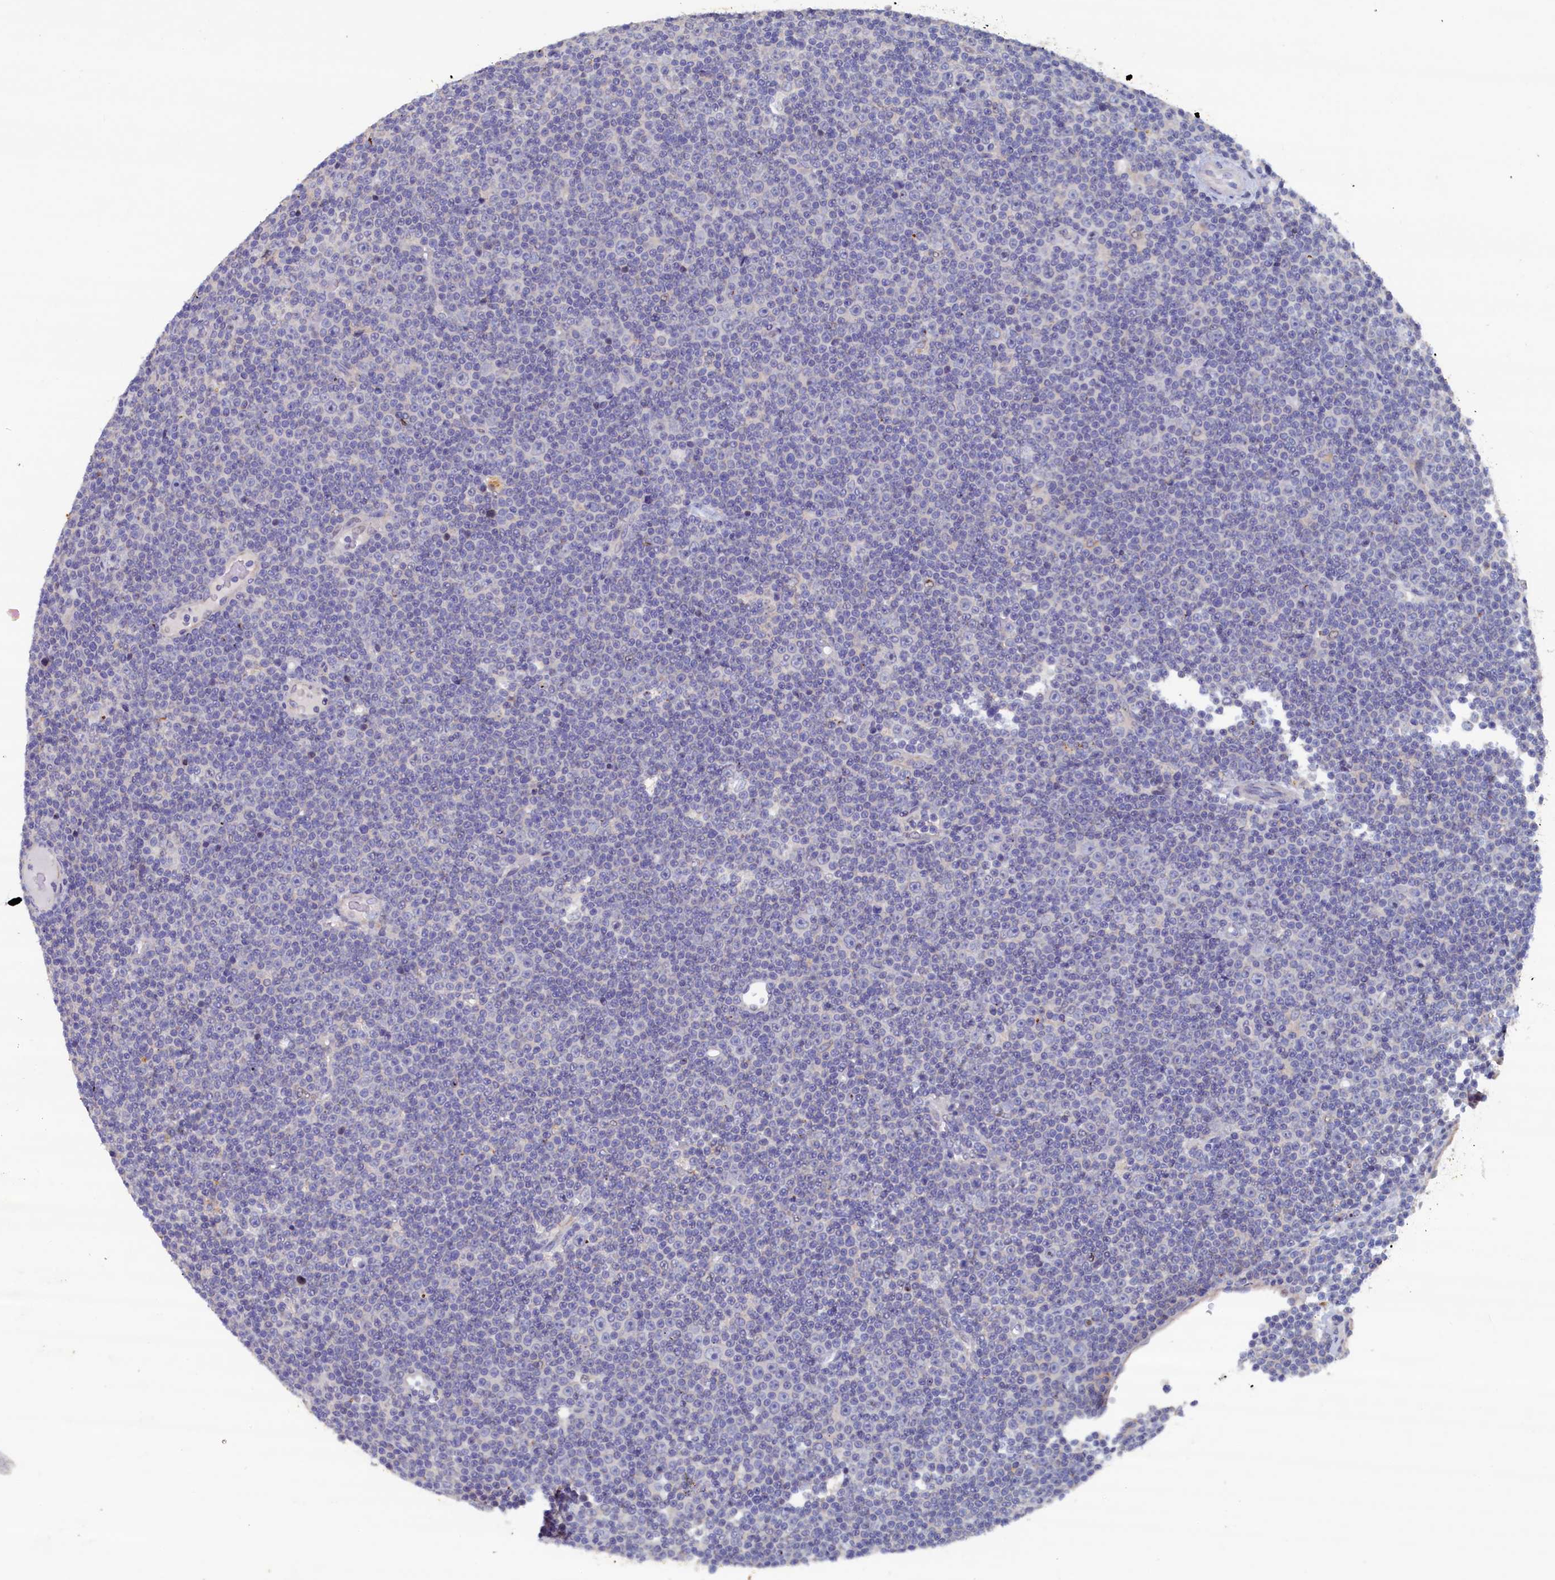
{"staining": {"intensity": "negative", "quantity": "none", "location": "none"}, "tissue": "lymphoma", "cell_type": "Tumor cells", "image_type": "cancer", "snomed": [{"axis": "morphology", "description": "Malignant lymphoma, non-Hodgkin's type, Low grade"}, {"axis": "topography", "description": "Lymph node"}], "caption": "DAB immunohistochemical staining of human lymphoma reveals no significant staining in tumor cells.", "gene": "CBLIF", "patient": {"sex": "female", "age": 67}}